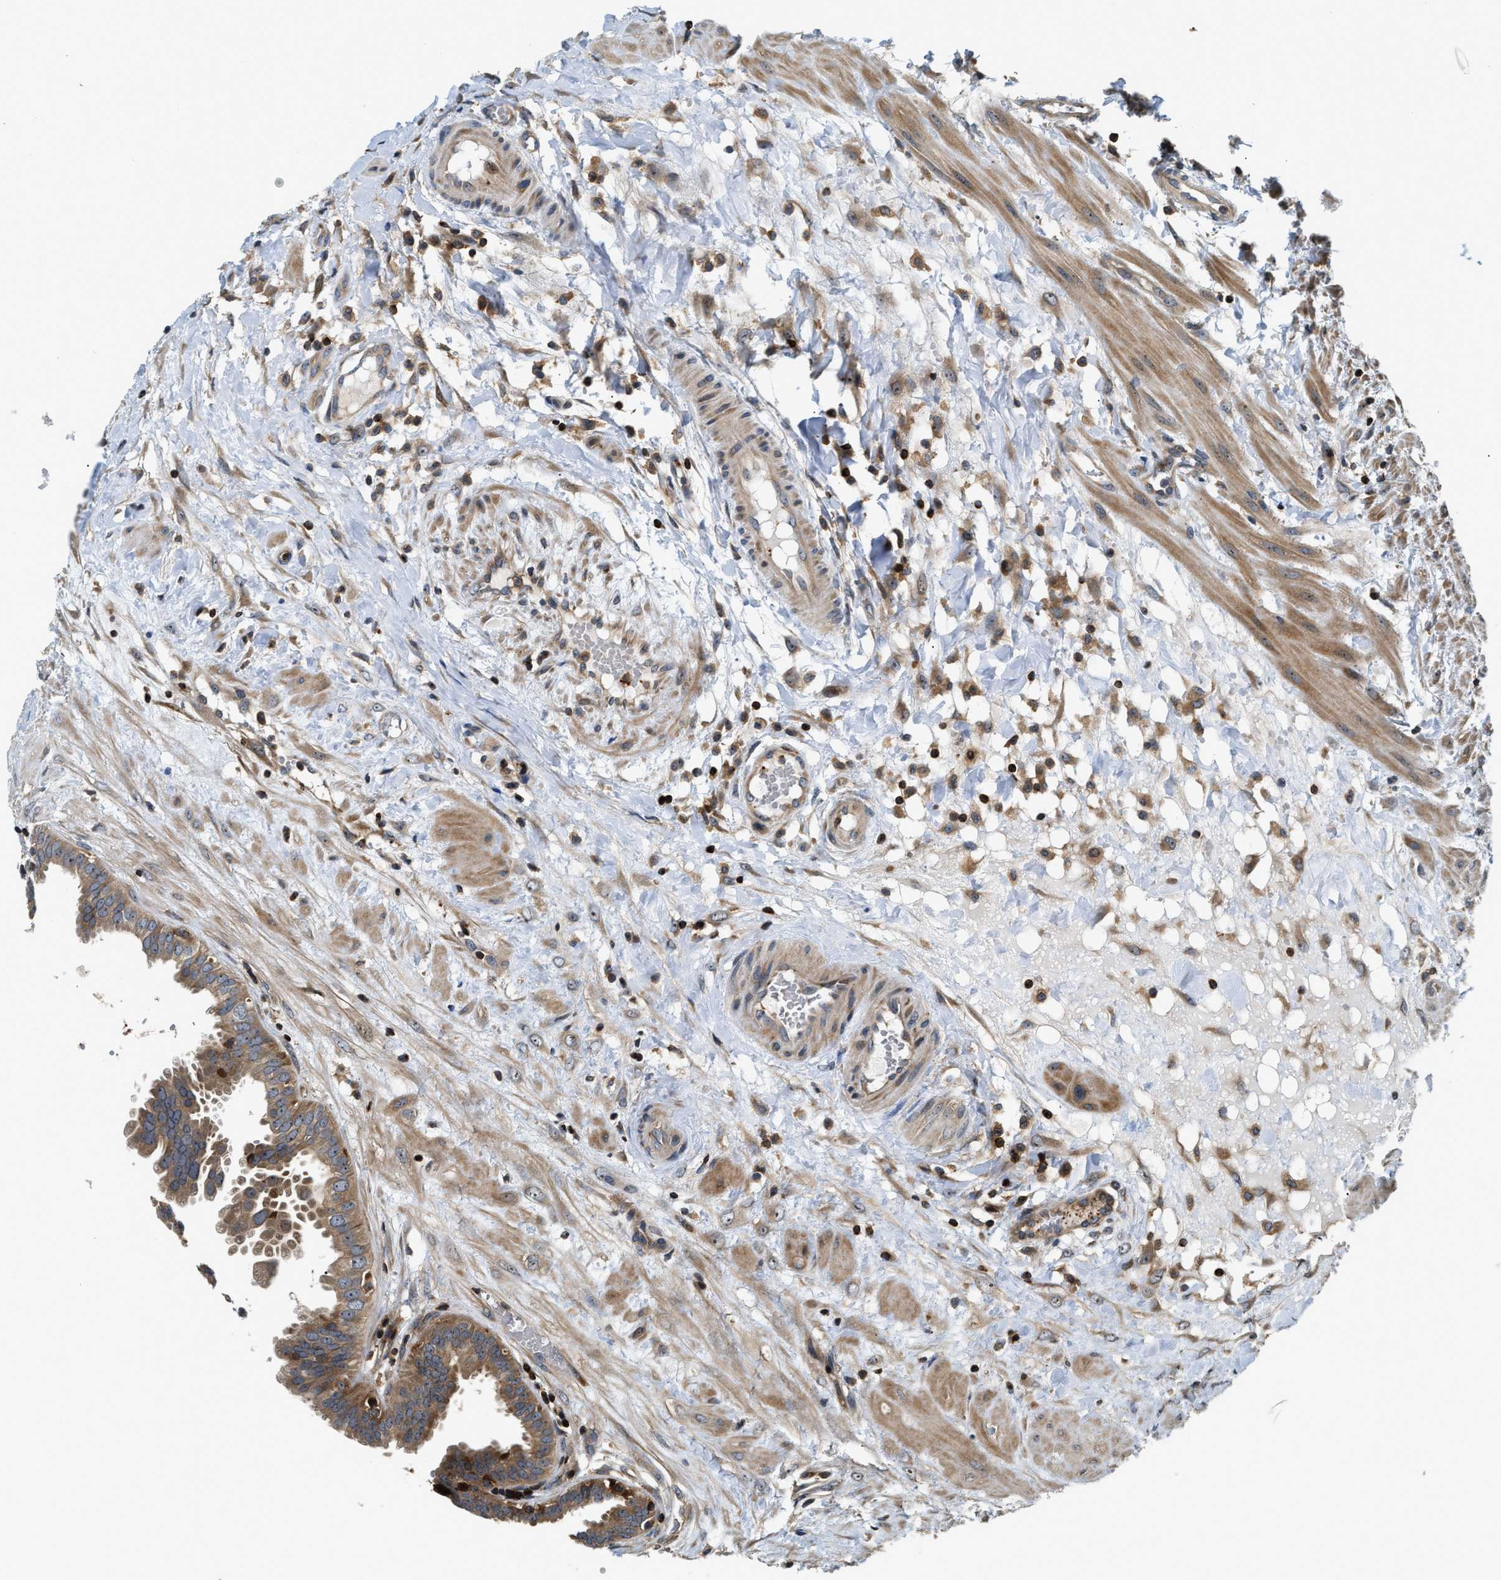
{"staining": {"intensity": "strong", "quantity": ">75%", "location": "cytoplasmic/membranous"}, "tissue": "seminal vesicle", "cell_type": "Glandular cells", "image_type": "normal", "snomed": [{"axis": "morphology", "description": "Normal tissue, NOS"}, {"axis": "morphology", "description": "Adenocarcinoma, High grade"}, {"axis": "topography", "description": "Prostate"}, {"axis": "topography", "description": "Seminal veicle"}], "caption": "Immunohistochemistry staining of benign seminal vesicle, which exhibits high levels of strong cytoplasmic/membranous expression in about >75% of glandular cells indicating strong cytoplasmic/membranous protein staining. The staining was performed using DAB (brown) for protein detection and nuclei were counterstained in hematoxylin (blue).", "gene": "SNX5", "patient": {"sex": "male", "age": 55}}